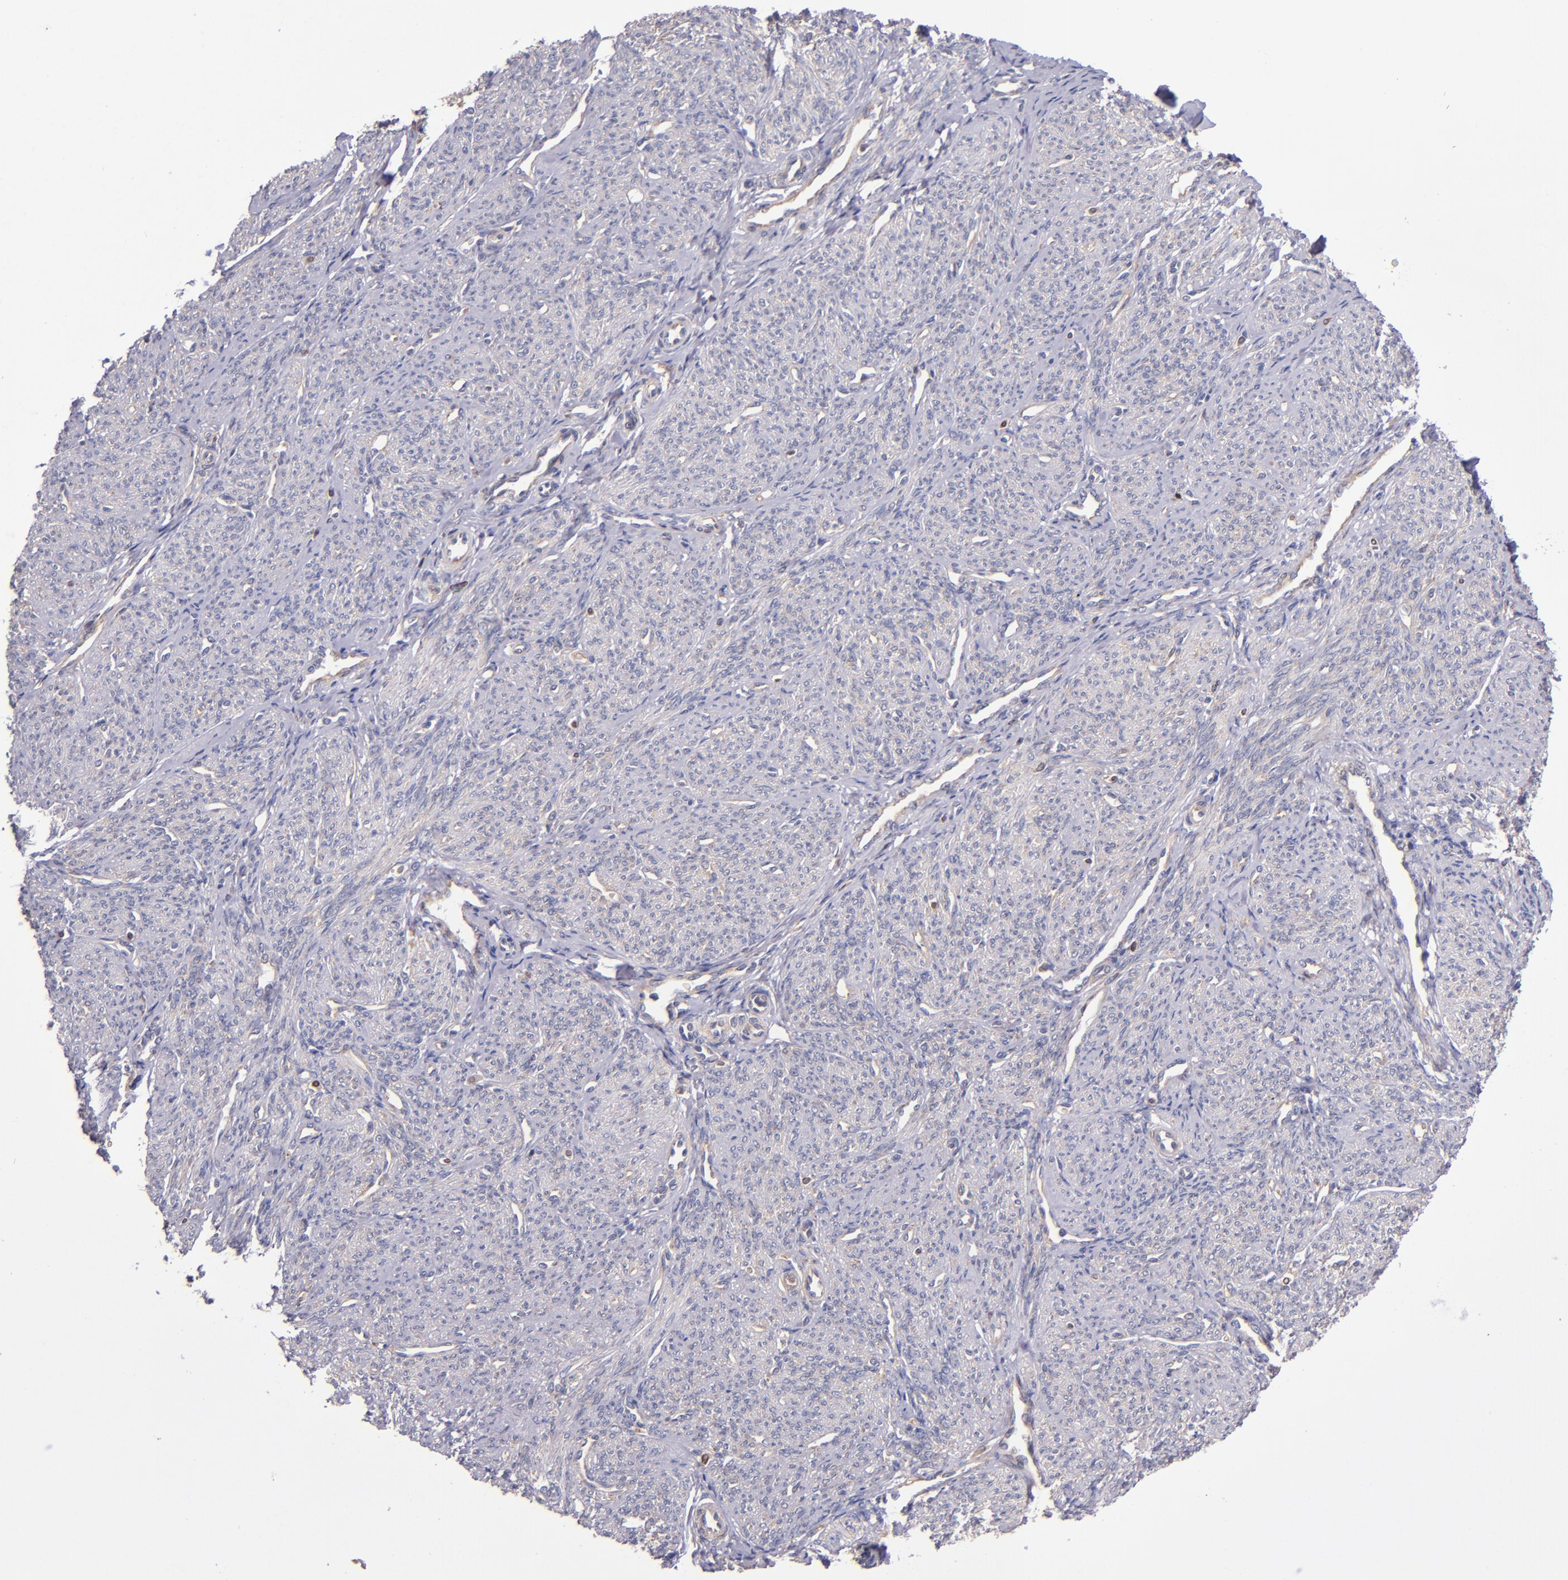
{"staining": {"intensity": "negative", "quantity": "none", "location": "none"}, "tissue": "smooth muscle", "cell_type": "Smooth muscle cells", "image_type": "normal", "snomed": [{"axis": "morphology", "description": "Normal tissue, NOS"}, {"axis": "topography", "description": "Cervix"}, {"axis": "topography", "description": "Endometrium"}], "caption": "Immunohistochemistry photomicrograph of benign smooth muscle stained for a protein (brown), which exhibits no positivity in smooth muscle cells. (DAB (3,3'-diaminobenzidine) immunohistochemistry visualized using brightfield microscopy, high magnification).", "gene": "EIF4ENIF1", "patient": {"sex": "female", "age": 65}}